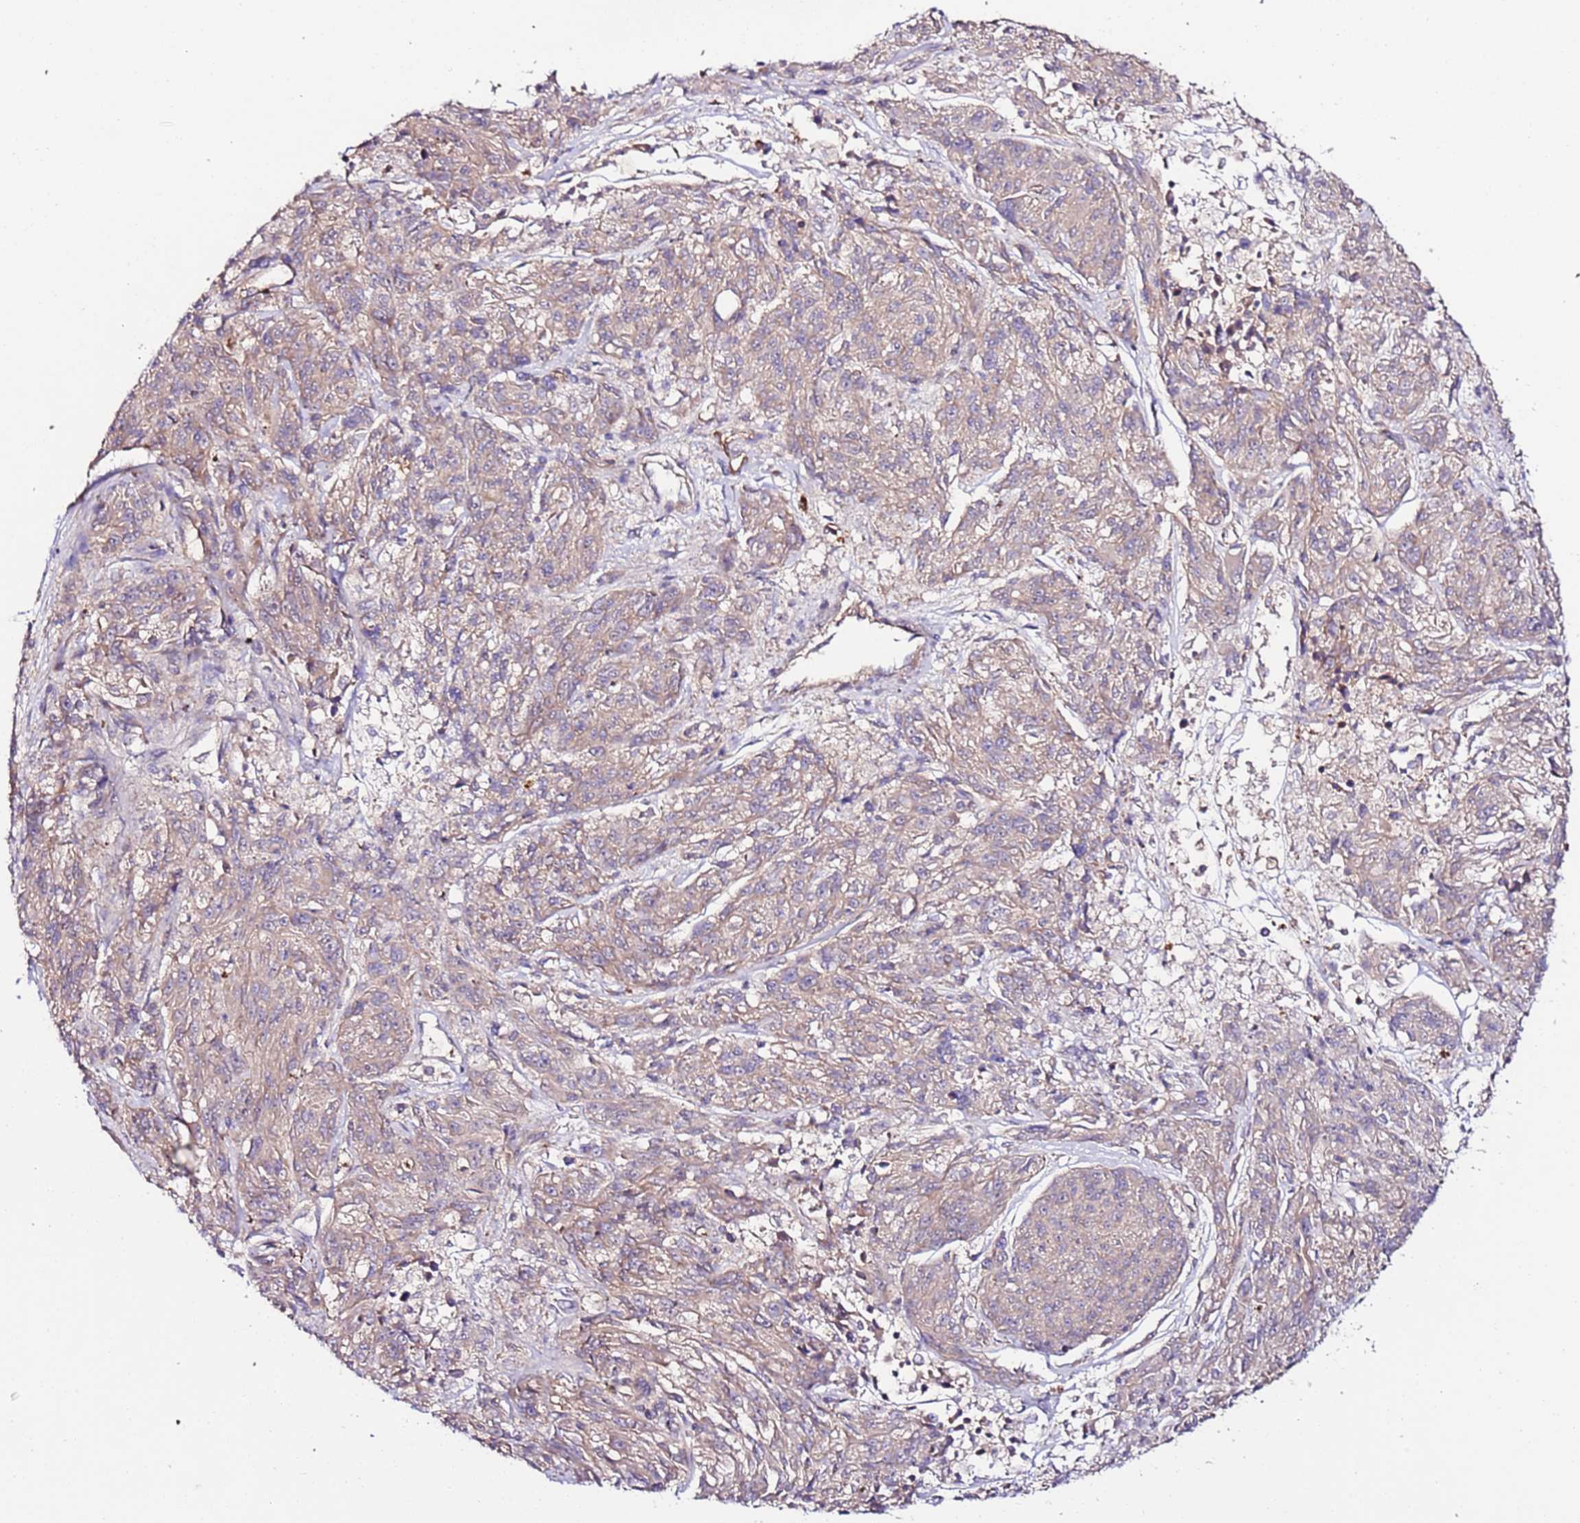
{"staining": {"intensity": "weak", "quantity": "25%-75%", "location": "cytoplasmic/membranous"}, "tissue": "melanoma", "cell_type": "Tumor cells", "image_type": "cancer", "snomed": [{"axis": "morphology", "description": "Malignant melanoma, NOS"}, {"axis": "topography", "description": "Skin"}], "caption": "Immunohistochemistry of human malignant melanoma demonstrates low levels of weak cytoplasmic/membranous positivity in approximately 25%-75% of tumor cells. (Stains: DAB in brown, nuclei in blue, Microscopy: brightfield microscopy at high magnification).", "gene": "FLVCR1", "patient": {"sex": "male", "age": 53}}